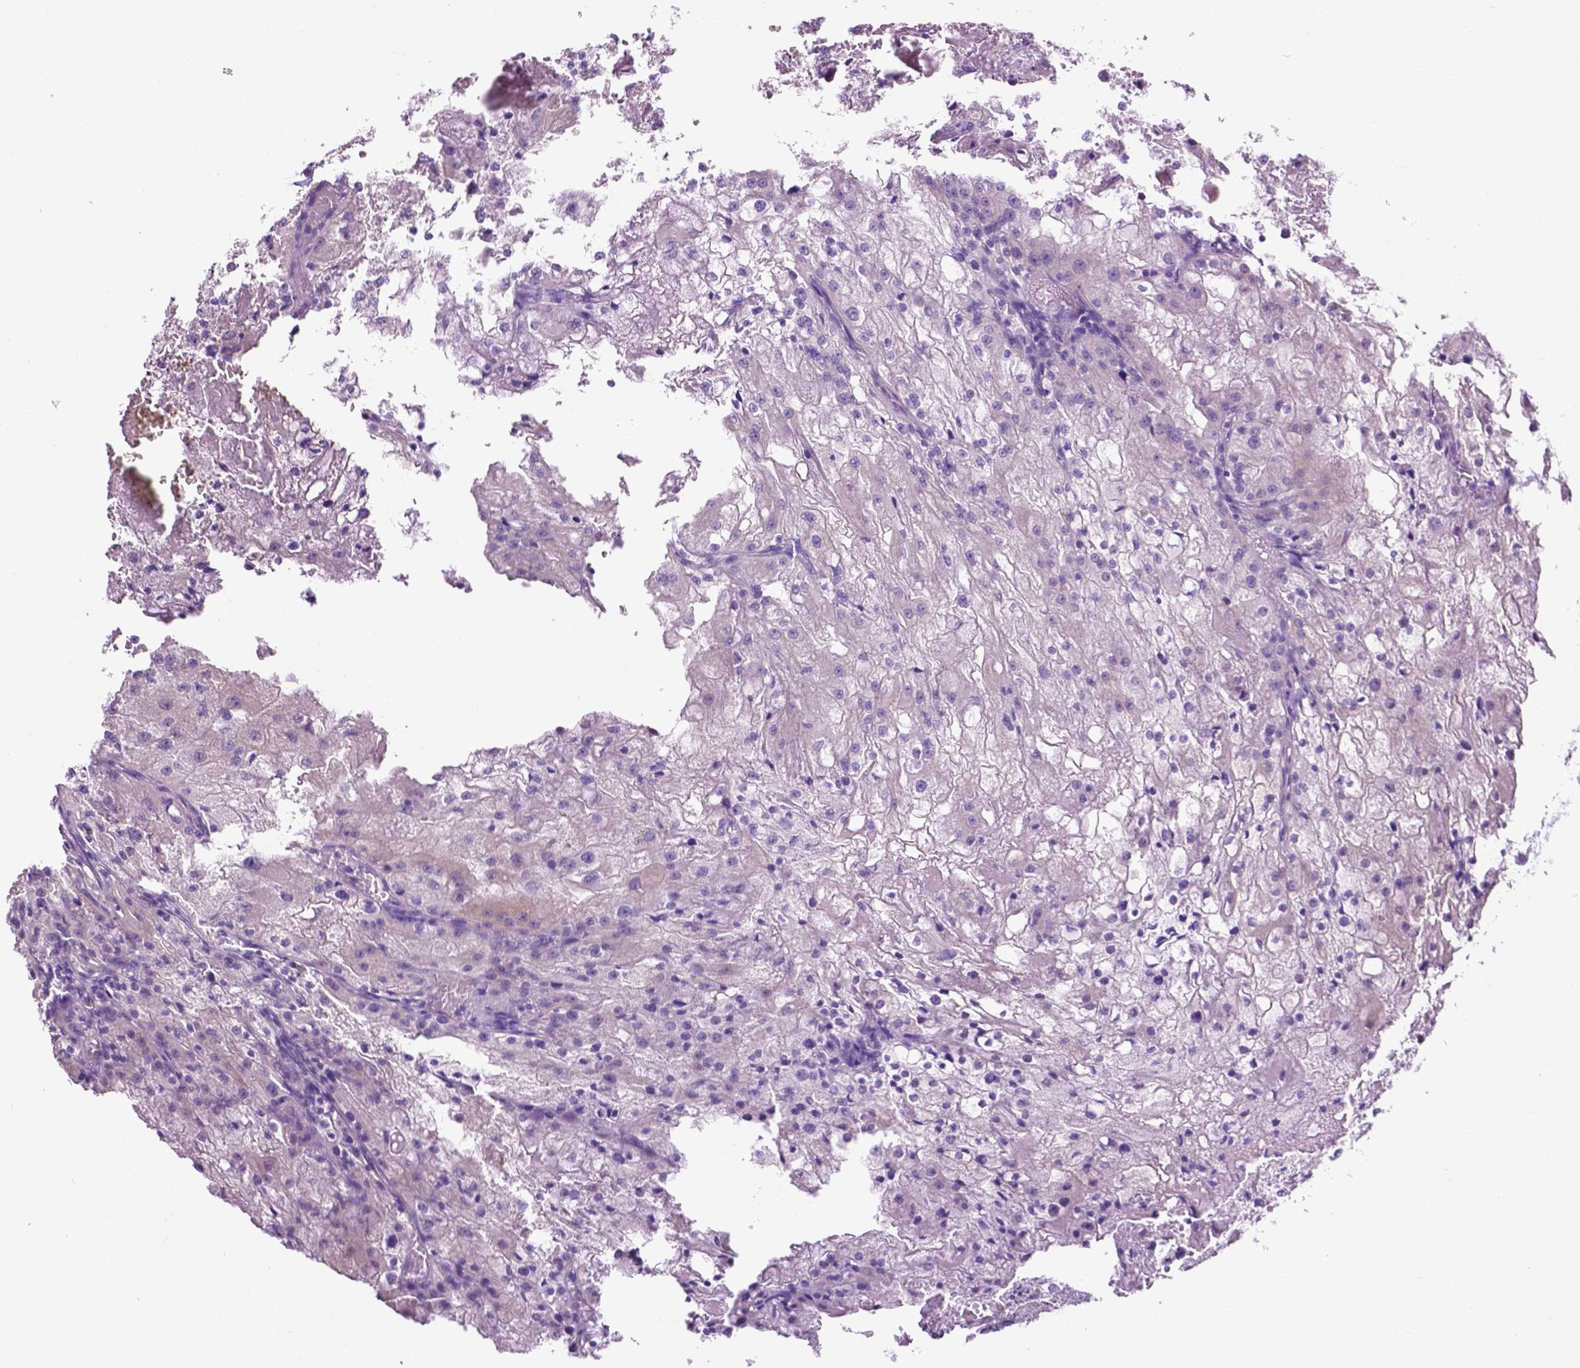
{"staining": {"intensity": "negative", "quantity": "none", "location": "none"}, "tissue": "renal cancer", "cell_type": "Tumor cells", "image_type": "cancer", "snomed": [{"axis": "morphology", "description": "Adenocarcinoma, NOS"}, {"axis": "topography", "description": "Kidney"}], "caption": "Image shows no significant protein positivity in tumor cells of renal adenocarcinoma. (Brightfield microscopy of DAB IHC at high magnification).", "gene": "MMP27", "patient": {"sex": "female", "age": 74}}